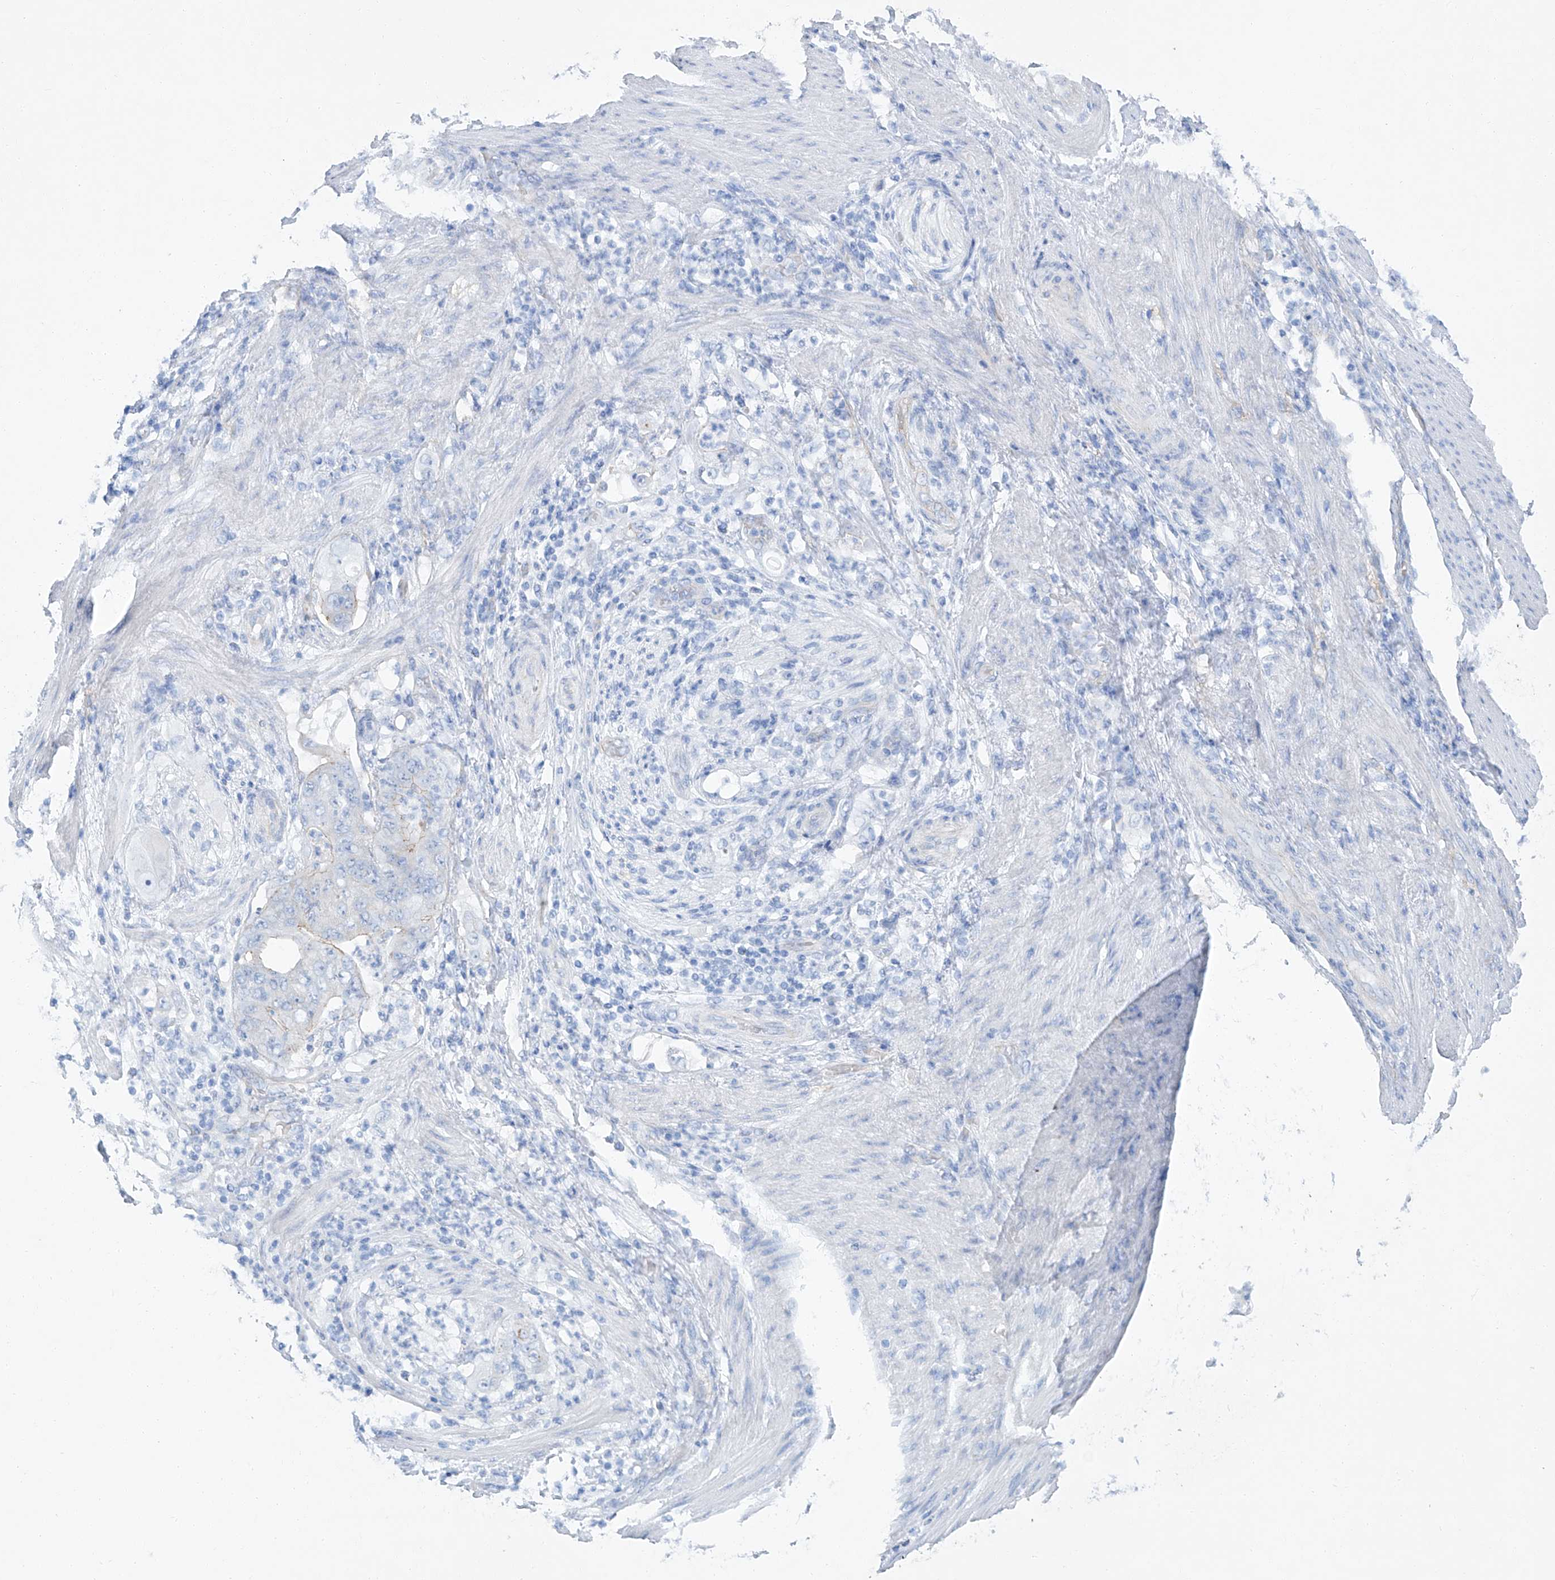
{"staining": {"intensity": "negative", "quantity": "none", "location": "none"}, "tissue": "stomach cancer", "cell_type": "Tumor cells", "image_type": "cancer", "snomed": [{"axis": "morphology", "description": "Adenocarcinoma, NOS"}, {"axis": "topography", "description": "Stomach"}], "caption": "There is no significant expression in tumor cells of stomach adenocarcinoma.", "gene": "MAGI1", "patient": {"sex": "female", "age": 73}}